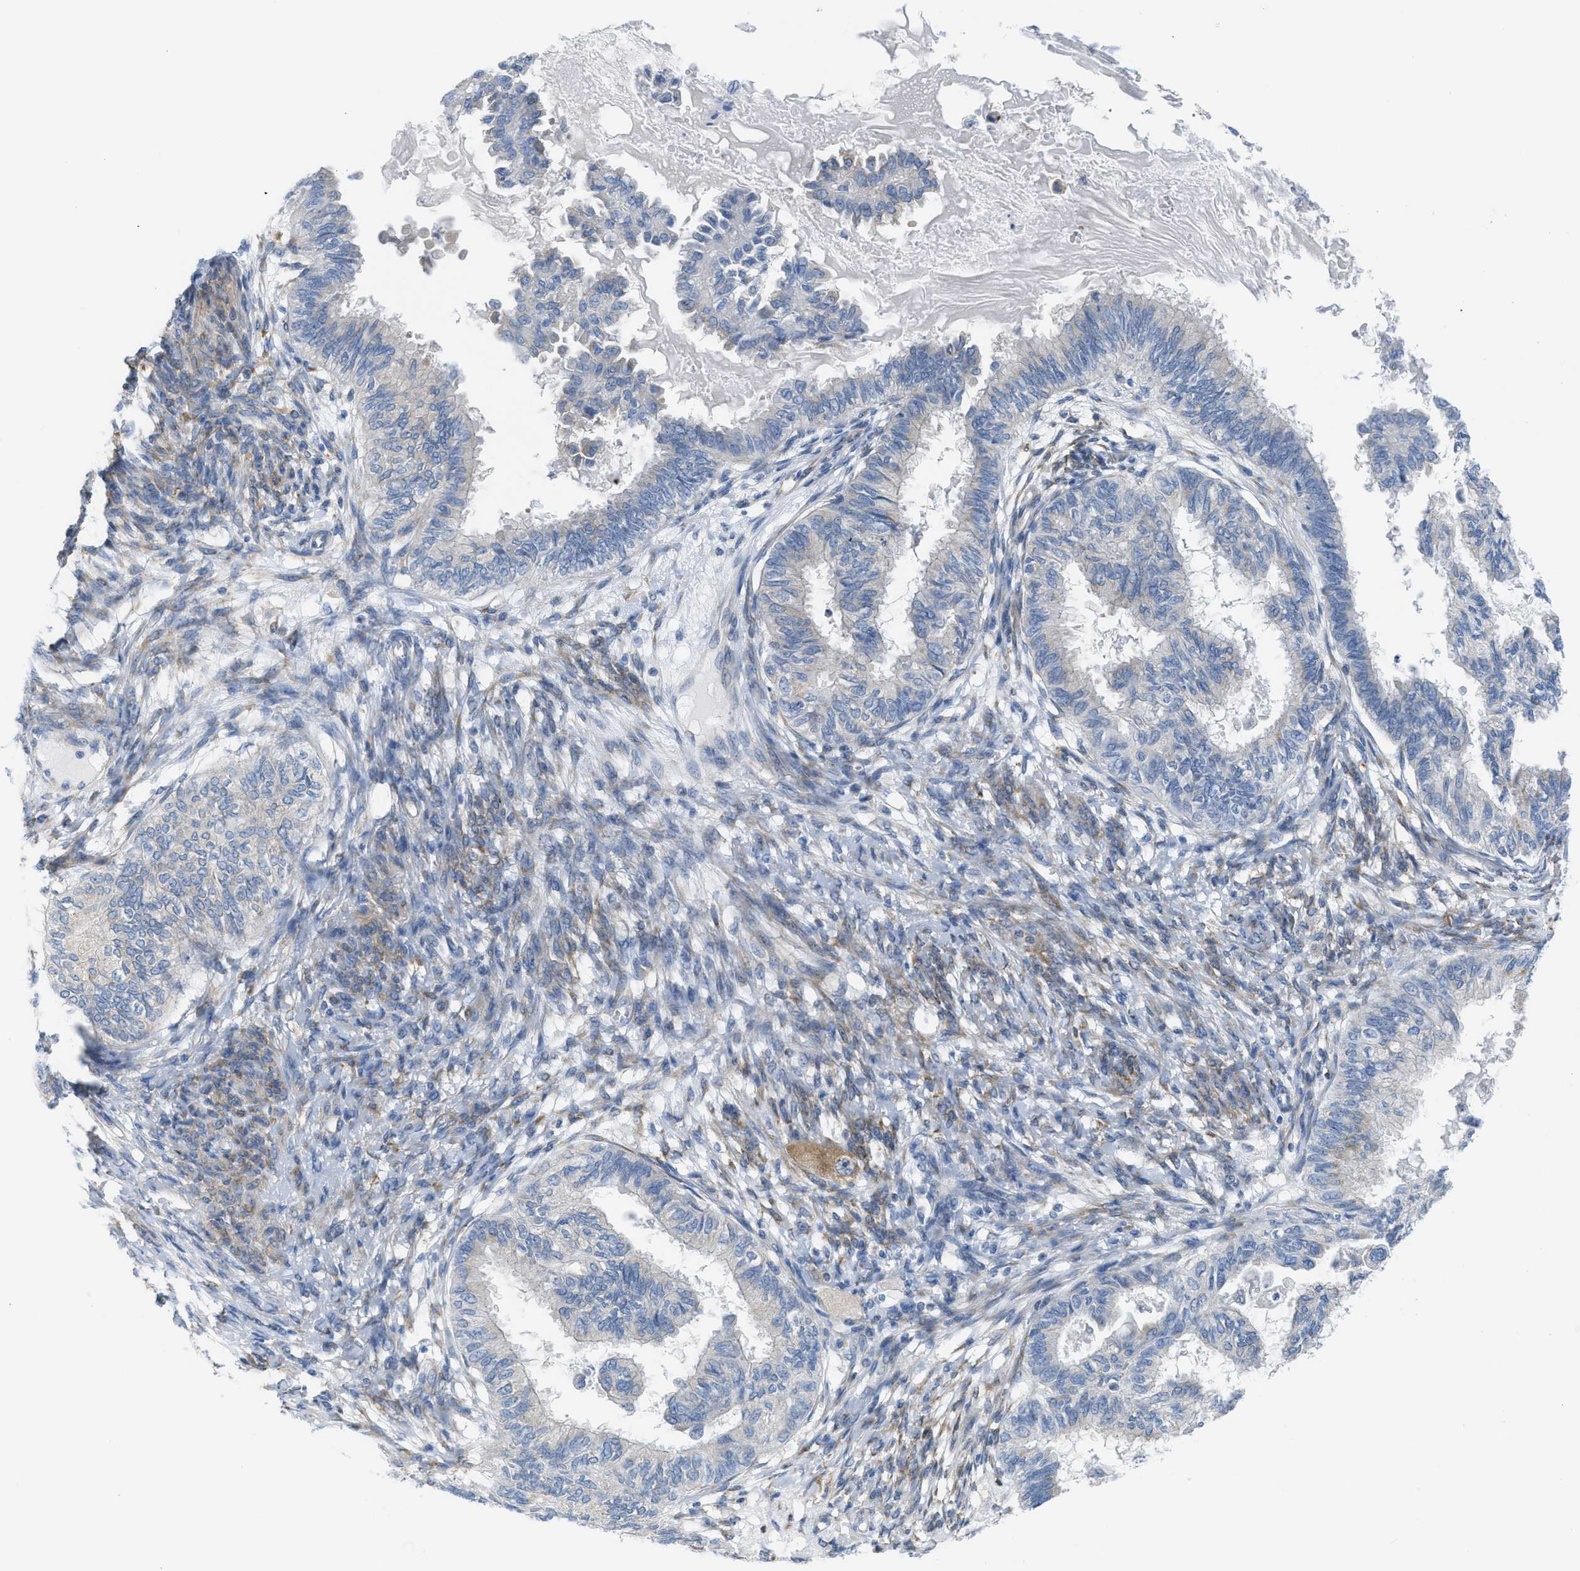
{"staining": {"intensity": "negative", "quantity": "none", "location": "none"}, "tissue": "cervical cancer", "cell_type": "Tumor cells", "image_type": "cancer", "snomed": [{"axis": "morphology", "description": "Normal tissue, NOS"}, {"axis": "morphology", "description": "Adenocarcinoma, NOS"}, {"axis": "topography", "description": "Cervix"}, {"axis": "topography", "description": "Endometrium"}], "caption": "This micrograph is of adenocarcinoma (cervical) stained with IHC to label a protein in brown with the nuclei are counter-stained blue. There is no staining in tumor cells.", "gene": "ASGR1", "patient": {"sex": "female", "age": 86}}